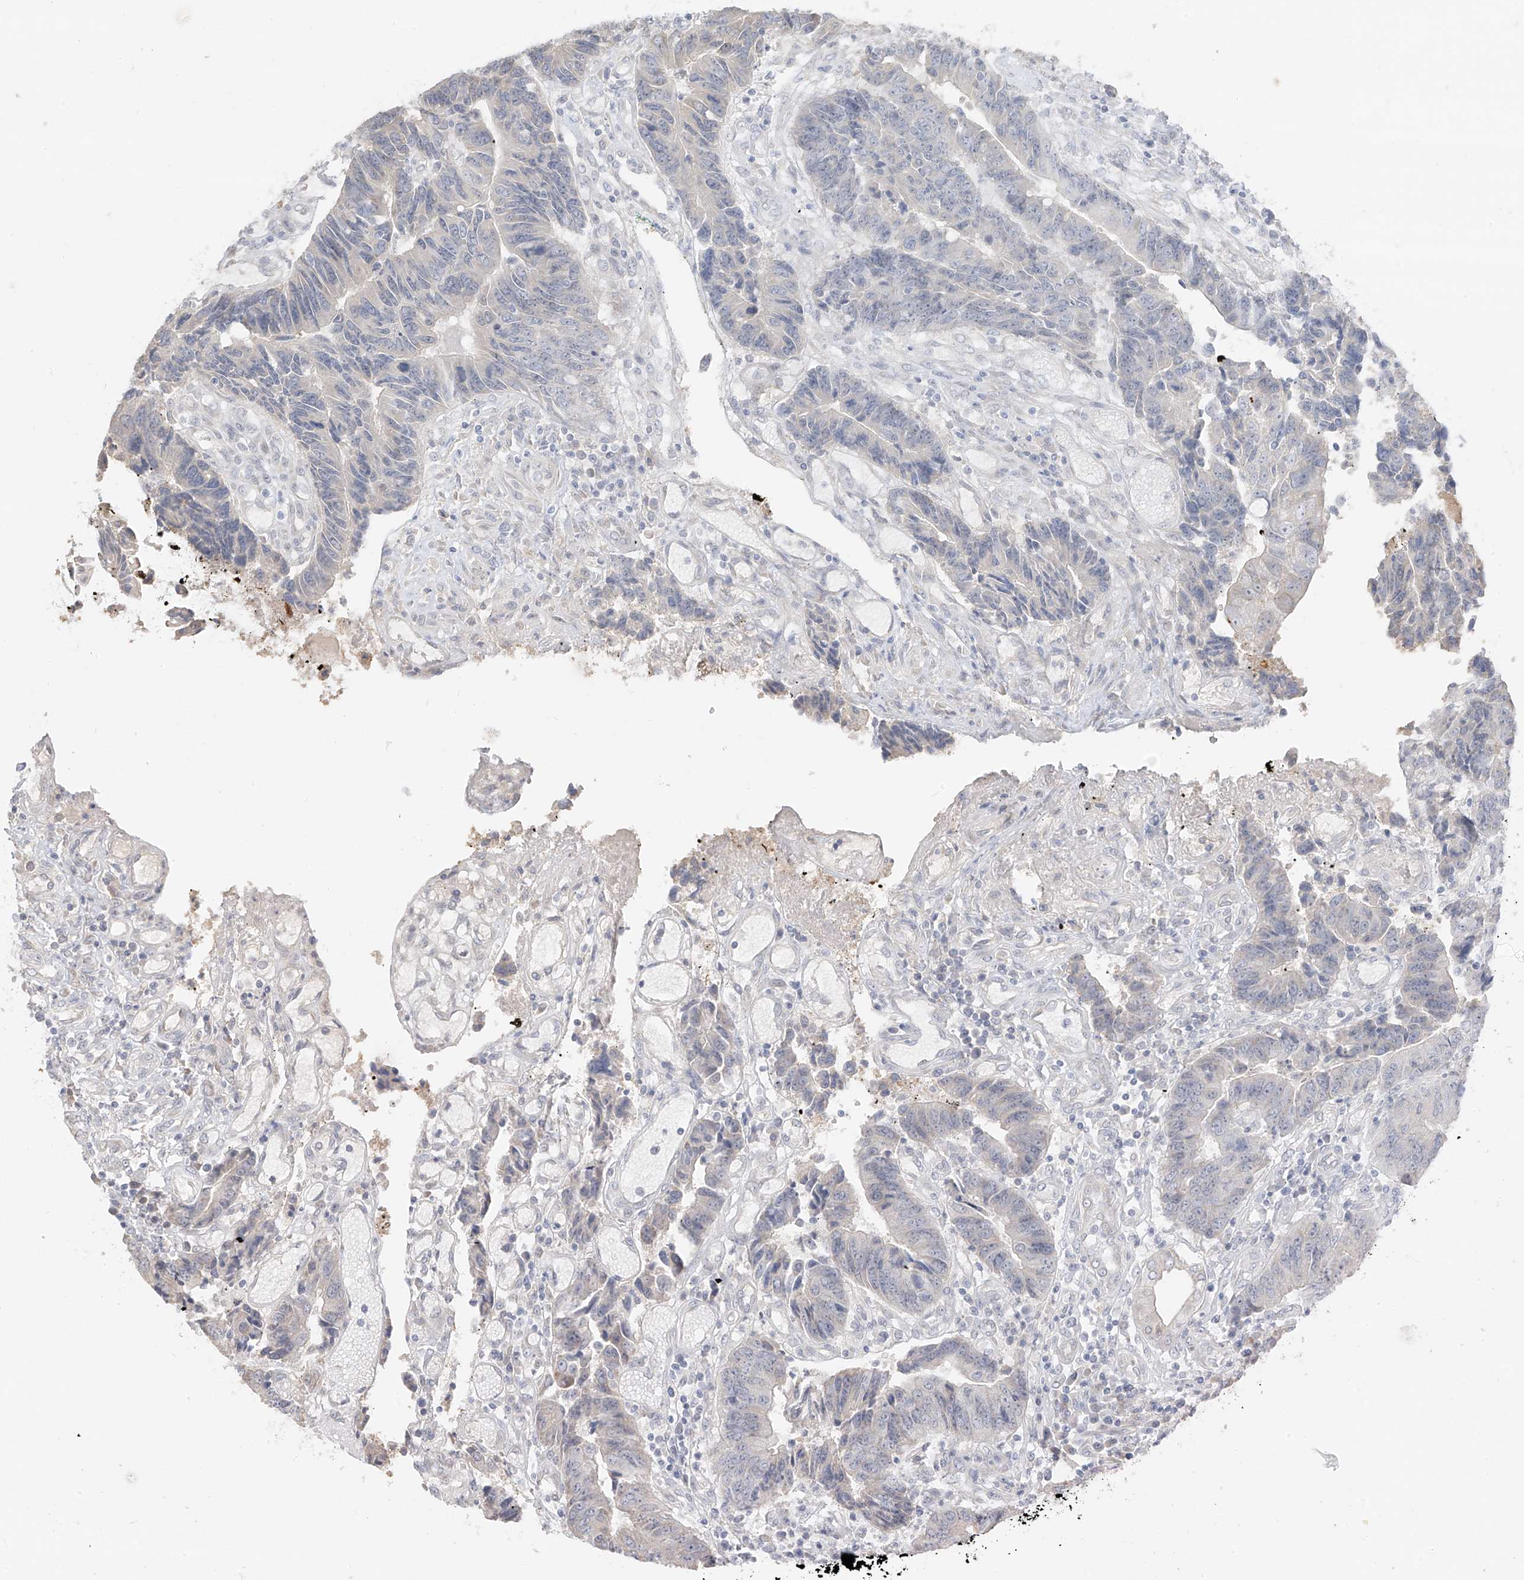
{"staining": {"intensity": "negative", "quantity": "none", "location": "none"}, "tissue": "colorectal cancer", "cell_type": "Tumor cells", "image_type": "cancer", "snomed": [{"axis": "morphology", "description": "Adenocarcinoma, NOS"}, {"axis": "topography", "description": "Rectum"}], "caption": "Tumor cells are negative for brown protein staining in adenocarcinoma (colorectal).", "gene": "DCDC2", "patient": {"sex": "male", "age": 84}}